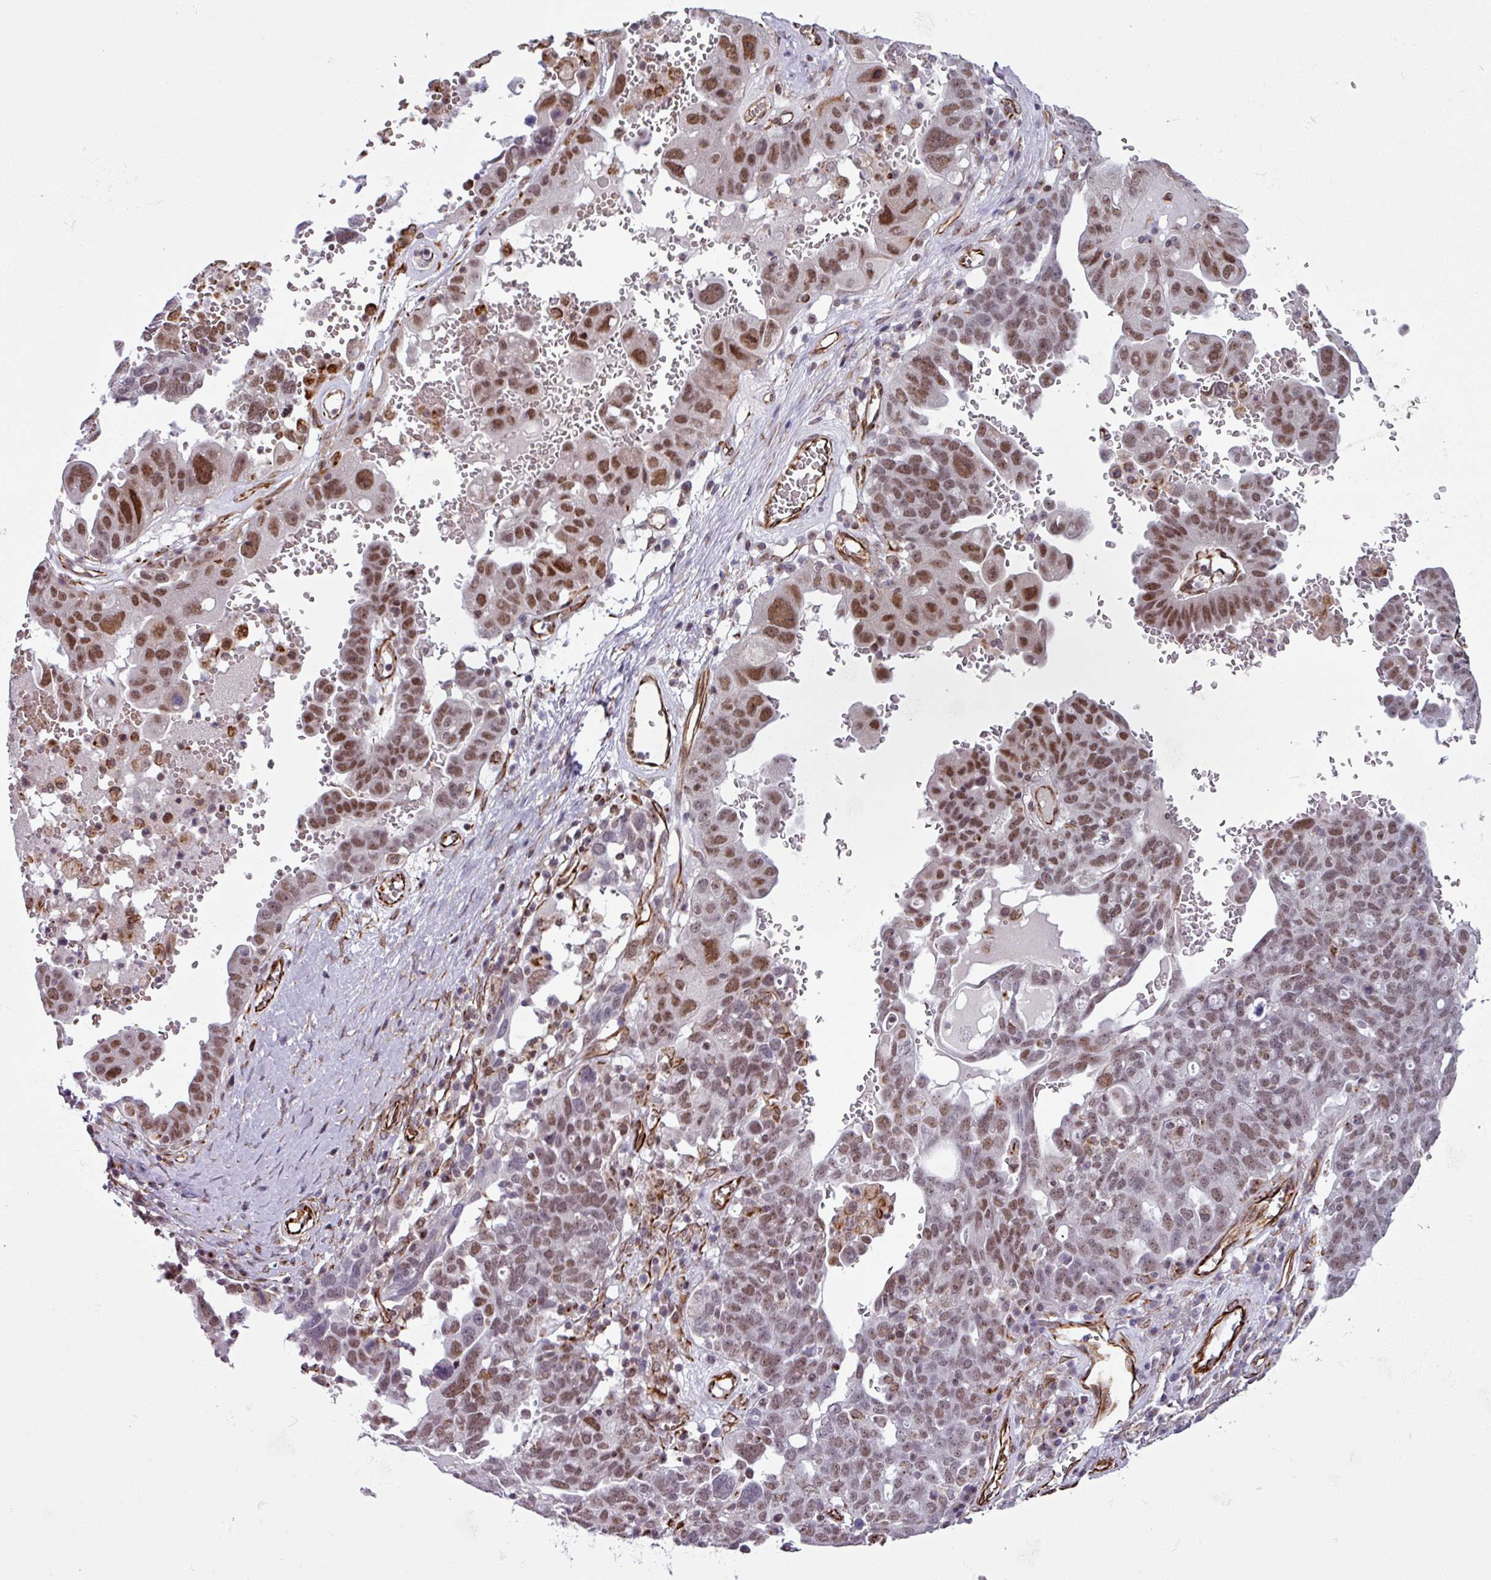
{"staining": {"intensity": "moderate", "quantity": ">75%", "location": "nuclear"}, "tissue": "ovarian cancer", "cell_type": "Tumor cells", "image_type": "cancer", "snomed": [{"axis": "morphology", "description": "Carcinoma, endometroid"}, {"axis": "topography", "description": "Ovary"}], "caption": "This is a micrograph of immunohistochemistry staining of ovarian cancer, which shows moderate positivity in the nuclear of tumor cells.", "gene": "CHD3", "patient": {"sex": "female", "age": 62}}